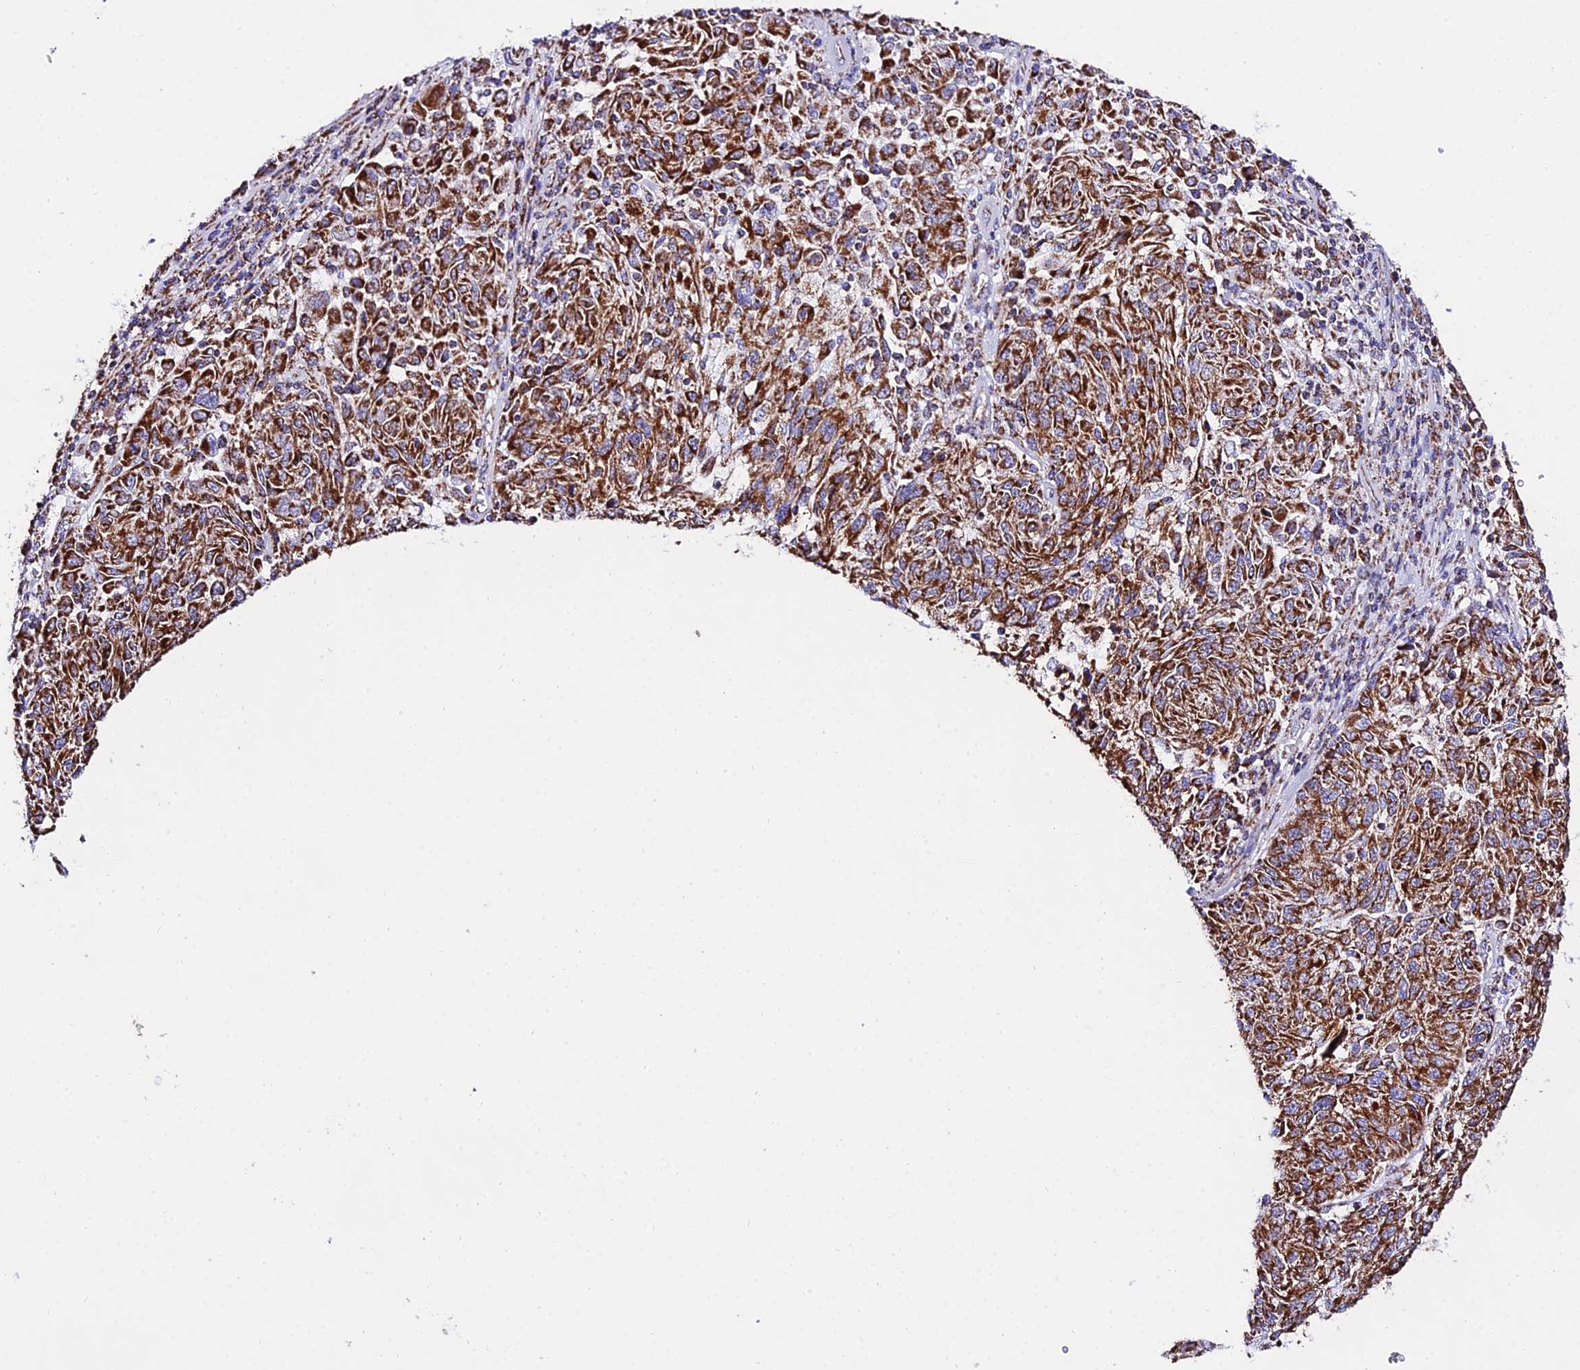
{"staining": {"intensity": "strong", "quantity": ">75%", "location": "cytoplasmic/membranous"}, "tissue": "melanoma", "cell_type": "Tumor cells", "image_type": "cancer", "snomed": [{"axis": "morphology", "description": "Malignant melanoma, NOS"}, {"axis": "topography", "description": "Skin"}], "caption": "Immunohistochemistry image of human malignant melanoma stained for a protein (brown), which shows high levels of strong cytoplasmic/membranous expression in approximately >75% of tumor cells.", "gene": "ATP5PD", "patient": {"sex": "male", "age": 53}}